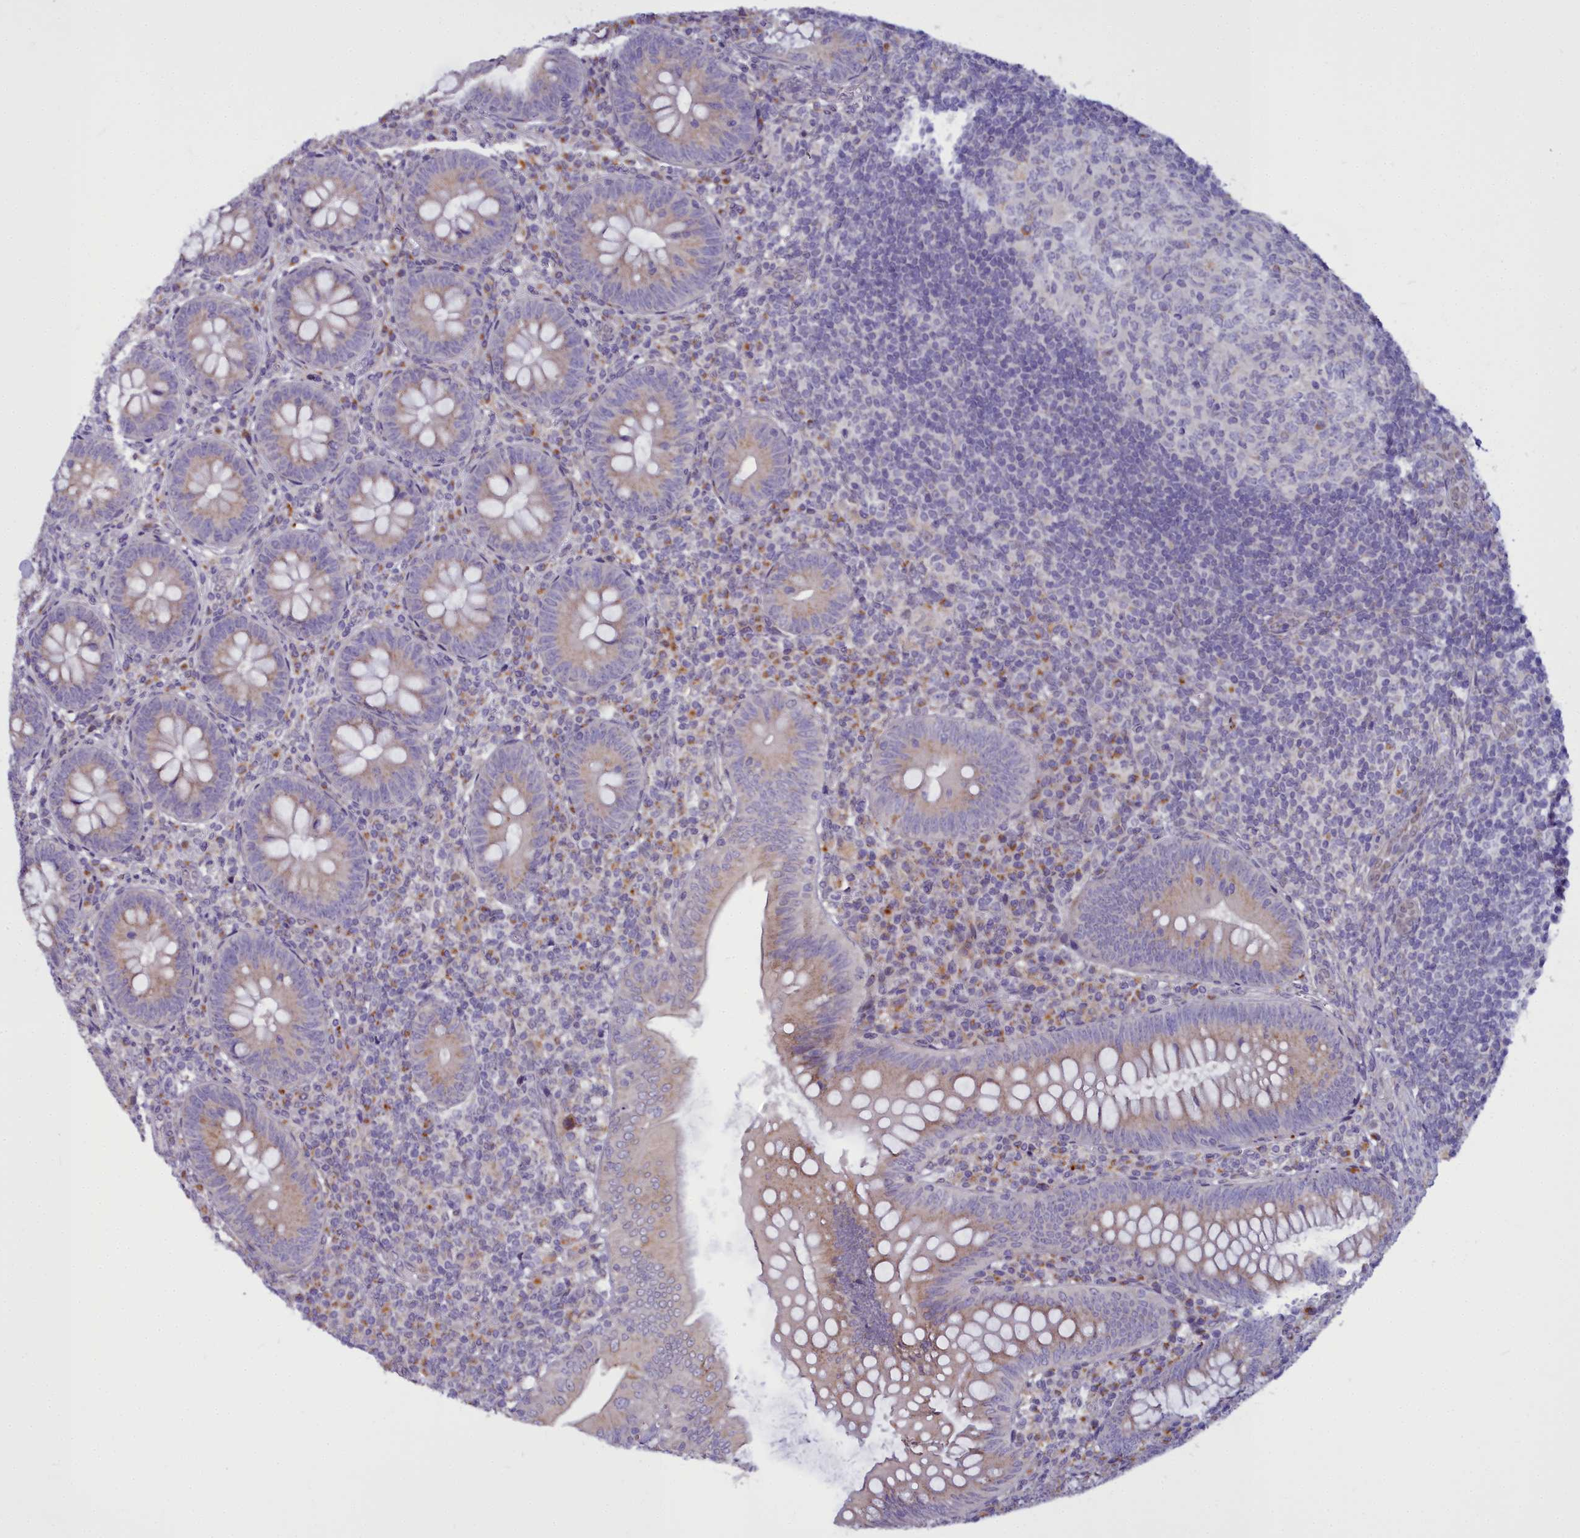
{"staining": {"intensity": "weak", "quantity": "25%-75%", "location": "cytoplasmic/membranous"}, "tissue": "appendix", "cell_type": "Glandular cells", "image_type": "normal", "snomed": [{"axis": "morphology", "description": "Normal tissue, NOS"}, {"axis": "topography", "description": "Appendix"}], "caption": "High-magnification brightfield microscopy of normal appendix stained with DAB (3,3'-diaminobenzidine) (brown) and counterstained with hematoxylin (blue). glandular cells exhibit weak cytoplasmic/membranous positivity is identified in about25%-75% of cells. (IHC, brightfield microscopy, high magnification).", "gene": "WDPCP", "patient": {"sex": "male", "age": 14}}